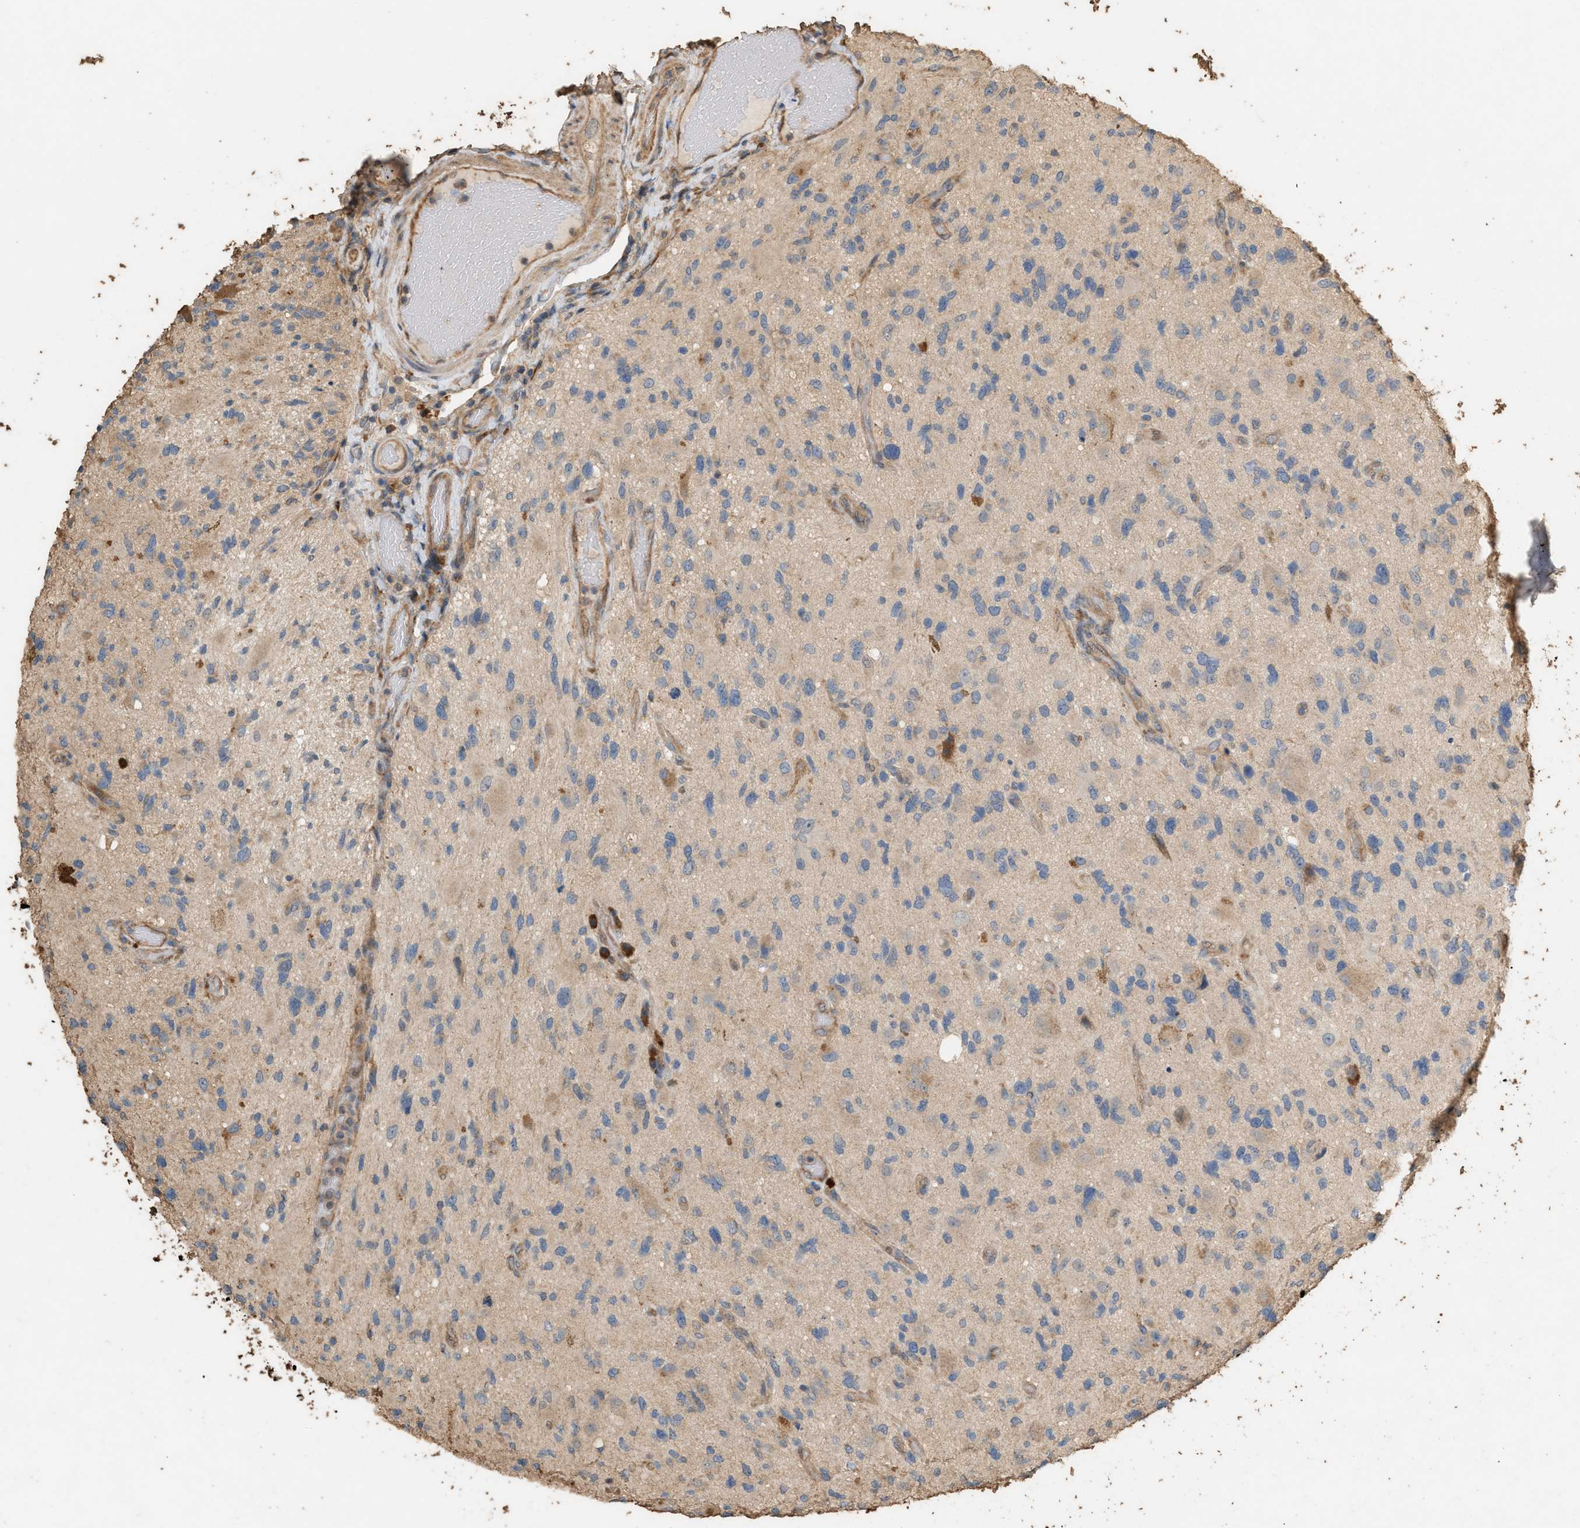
{"staining": {"intensity": "weak", "quantity": ">75%", "location": "cytoplasmic/membranous"}, "tissue": "glioma", "cell_type": "Tumor cells", "image_type": "cancer", "snomed": [{"axis": "morphology", "description": "Glioma, malignant, High grade"}, {"axis": "topography", "description": "Brain"}], "caption": "Immunohistochemical staining of malignant high-grade glioma reveals weak cytoplasmic/membranous protein expression in about >75% of tumor cells.", "gene": "DCAF7", "patient": {"sex": "male", "age": 33}}